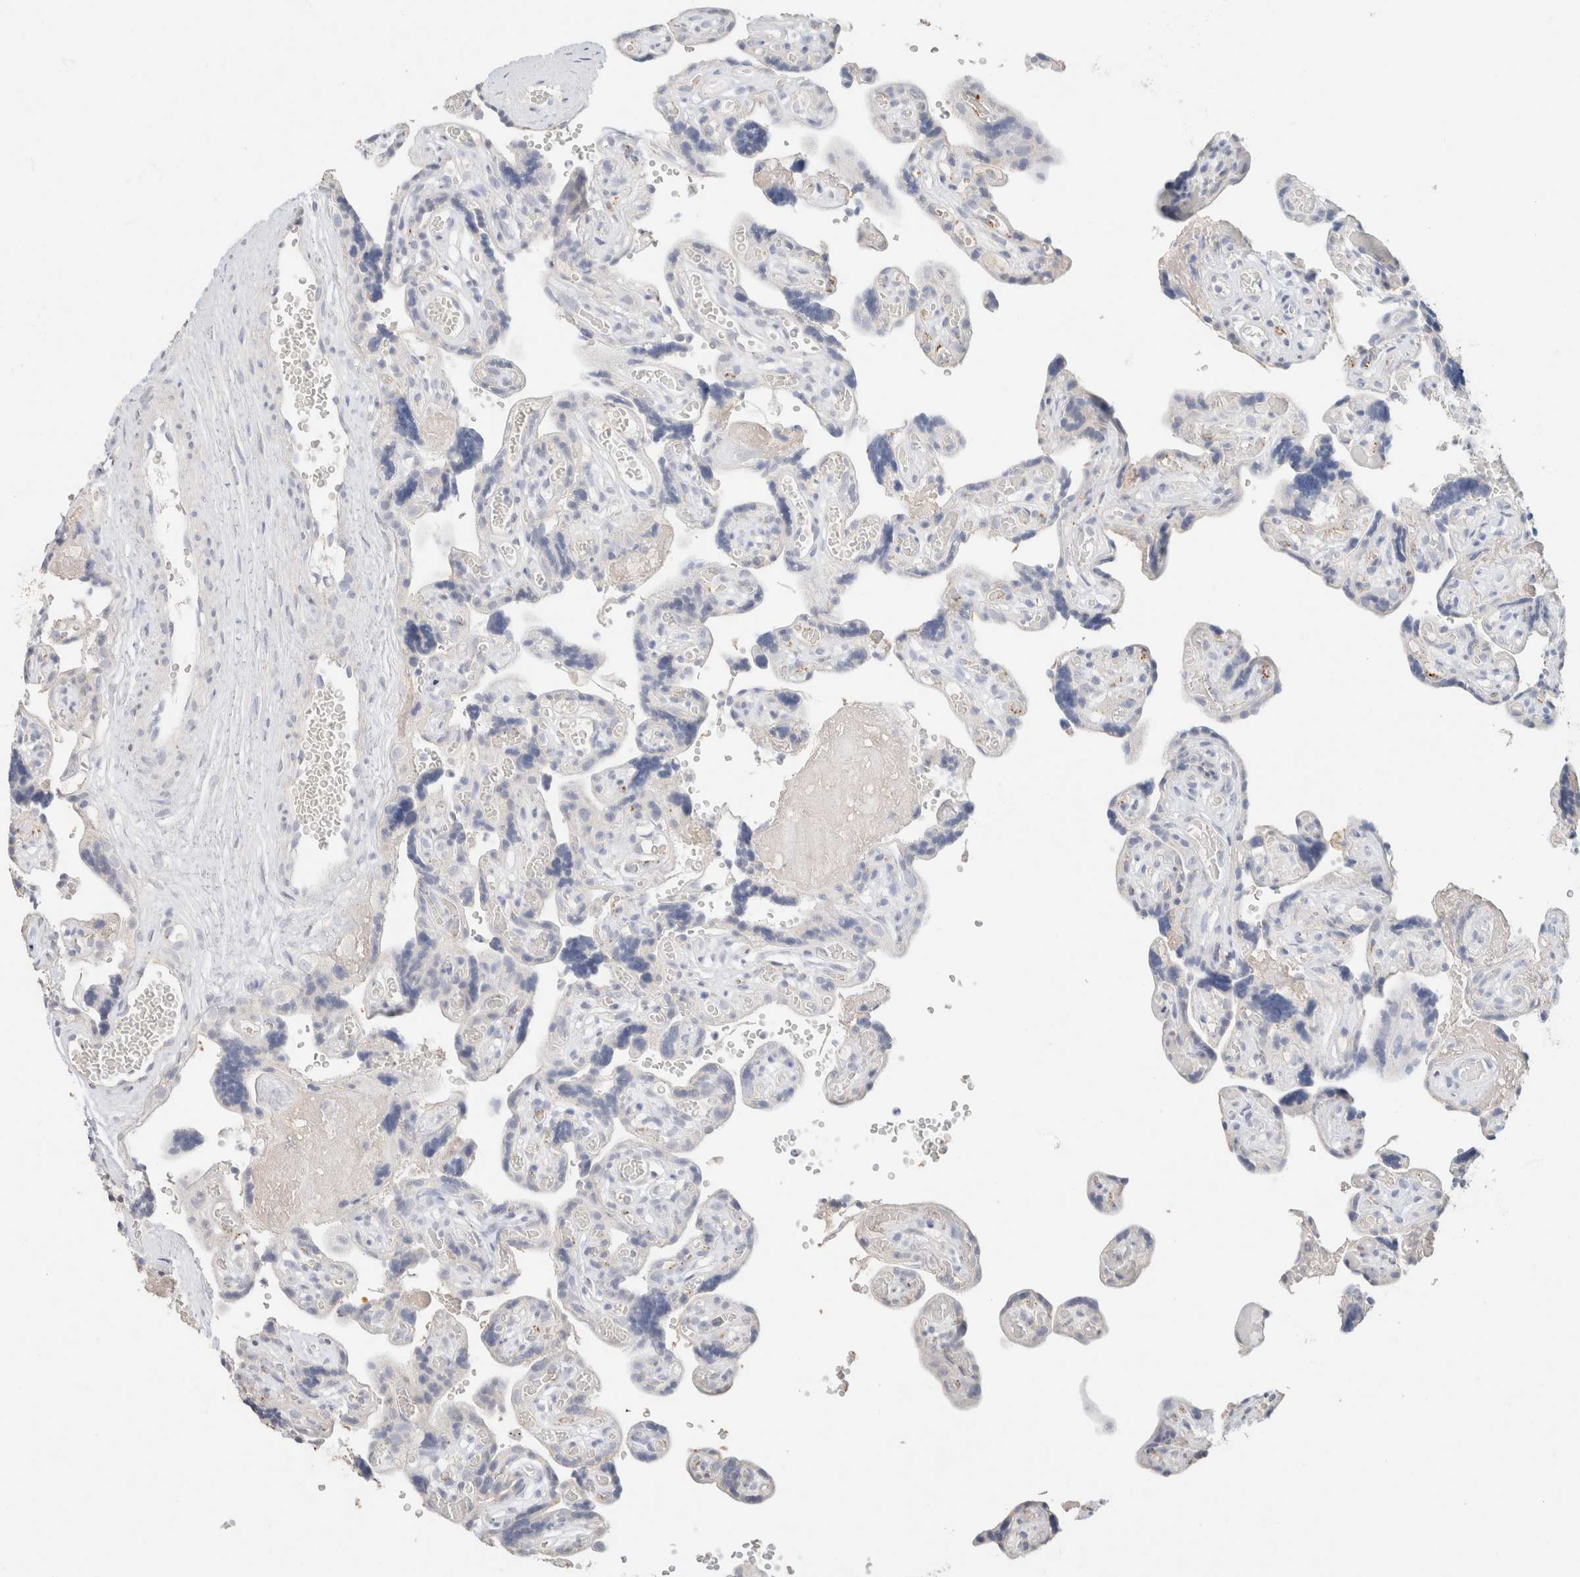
{"staining": {"intensity": "negative", "quantity": "none", "location": "none"}, "tissue": "placenta", "cell_type": "Trophoblastic cells", "image_type": "normal", "snomed": [{"axis": "morphology", "description": "Normal tissue, NOS"}, {"axis": "topography", "description": "Placenta"}], "caption": "This is an immunohistochemistry image of normal placenta. There is no staining in trophoblastic cells.", "gene": "CA12", "patient": {"sex": "female", "age": 30}}